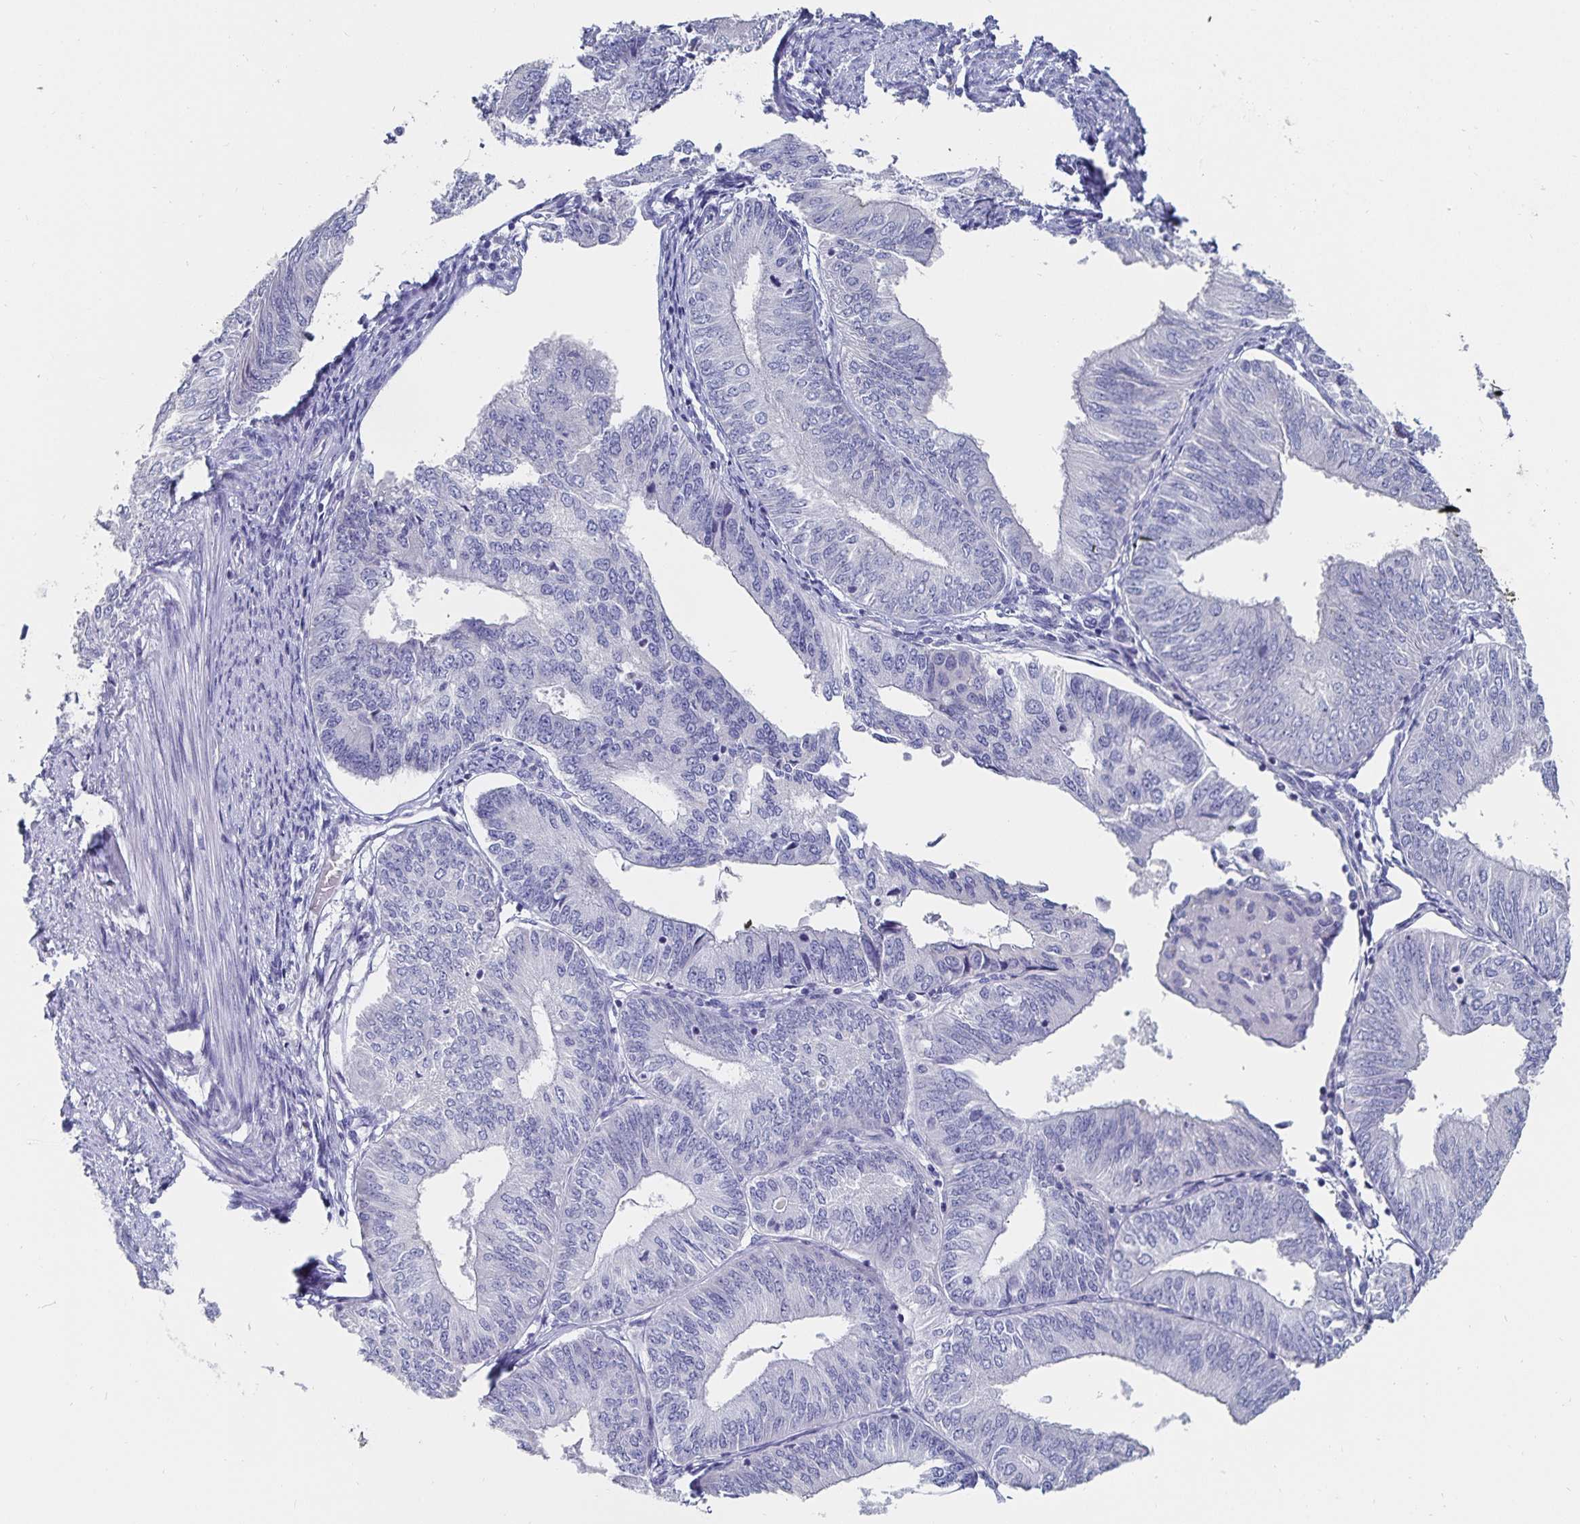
{"staining": {"intensity": "negative", "quantity": "none", "location": "none"}, "tissue": "endometrial cancer", "cell_type": "Tumor cells", "image_type": "cancer", "snomed": [{"axis": "morphology", "description": "Adenocarcinoma, NOS"}, {"axis": "topography", "description": "Endometrium"}], "caption": "Endometrial adenocarcinoma was stained to show a protein in brown. There is no significant expression in tumor cells. (Immunohistochemistry, brightfield microscopy, high magnification).", "gene": "CFAP69", "patient": {"sex": "female", "age": 58}}